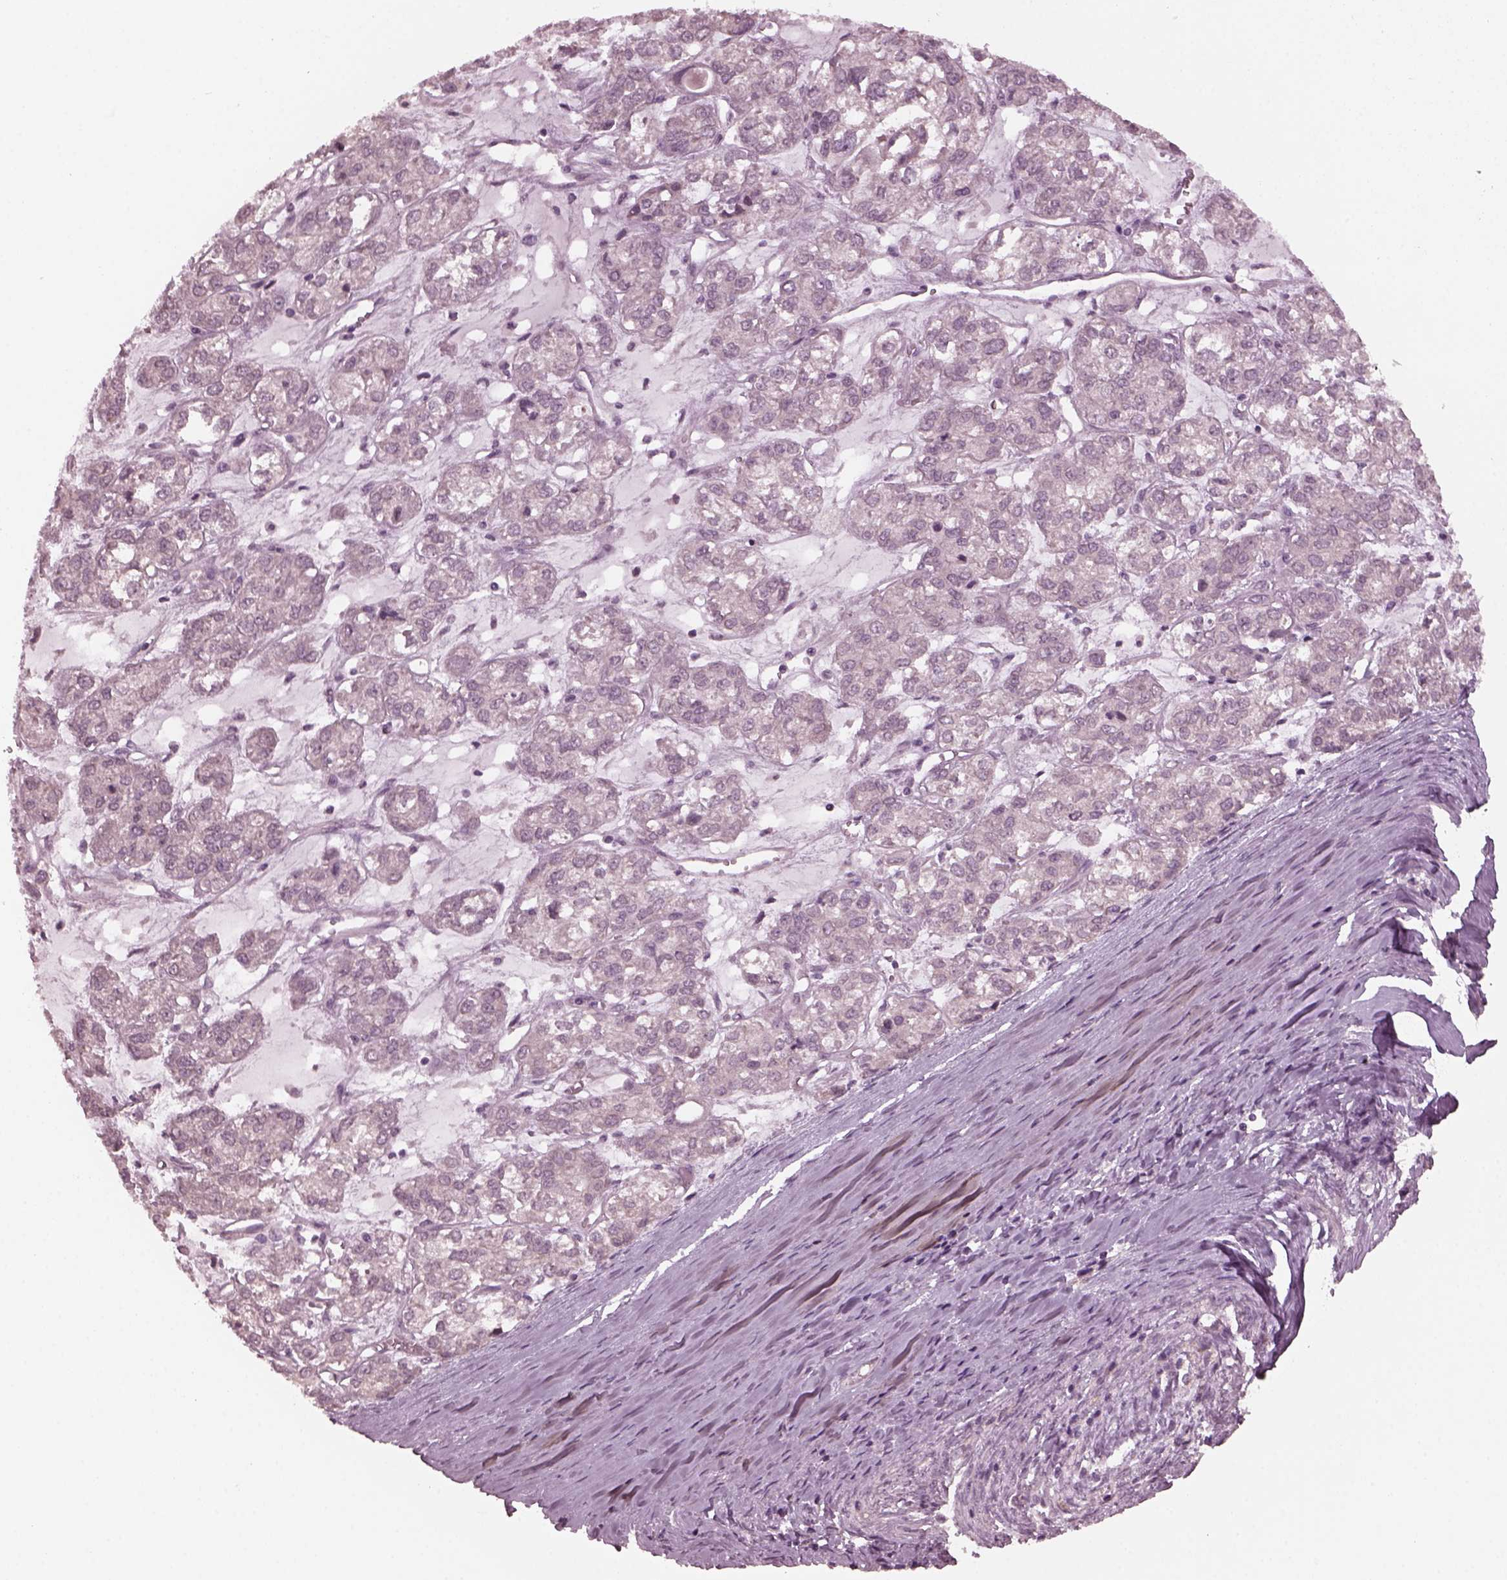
{"staining": {"intensity": "negative", "quantity": "none", "location": "none"}, "tissue": "ovarian cancer", "cell_type": "Tumor cells", "image_type": "cancer", "snomed": [{"axis": "morphology", "description": "Carcinoma, endometroid"}, {"axis": "topography", "description": "Ovary"}], "caption": "High magnification brightfield microscopy of ovarian cancer stained with DAB (3,3'-diaminobenzidine) (brown) and counterstained with hematoxylin (blue): tumor cells show no significant expression. (DAB (3,3'-diaminobenzidine) immunohistochemistry, high magnification).", "gene": "RGS7", "patient": {"sex": "female", "age": 64}}